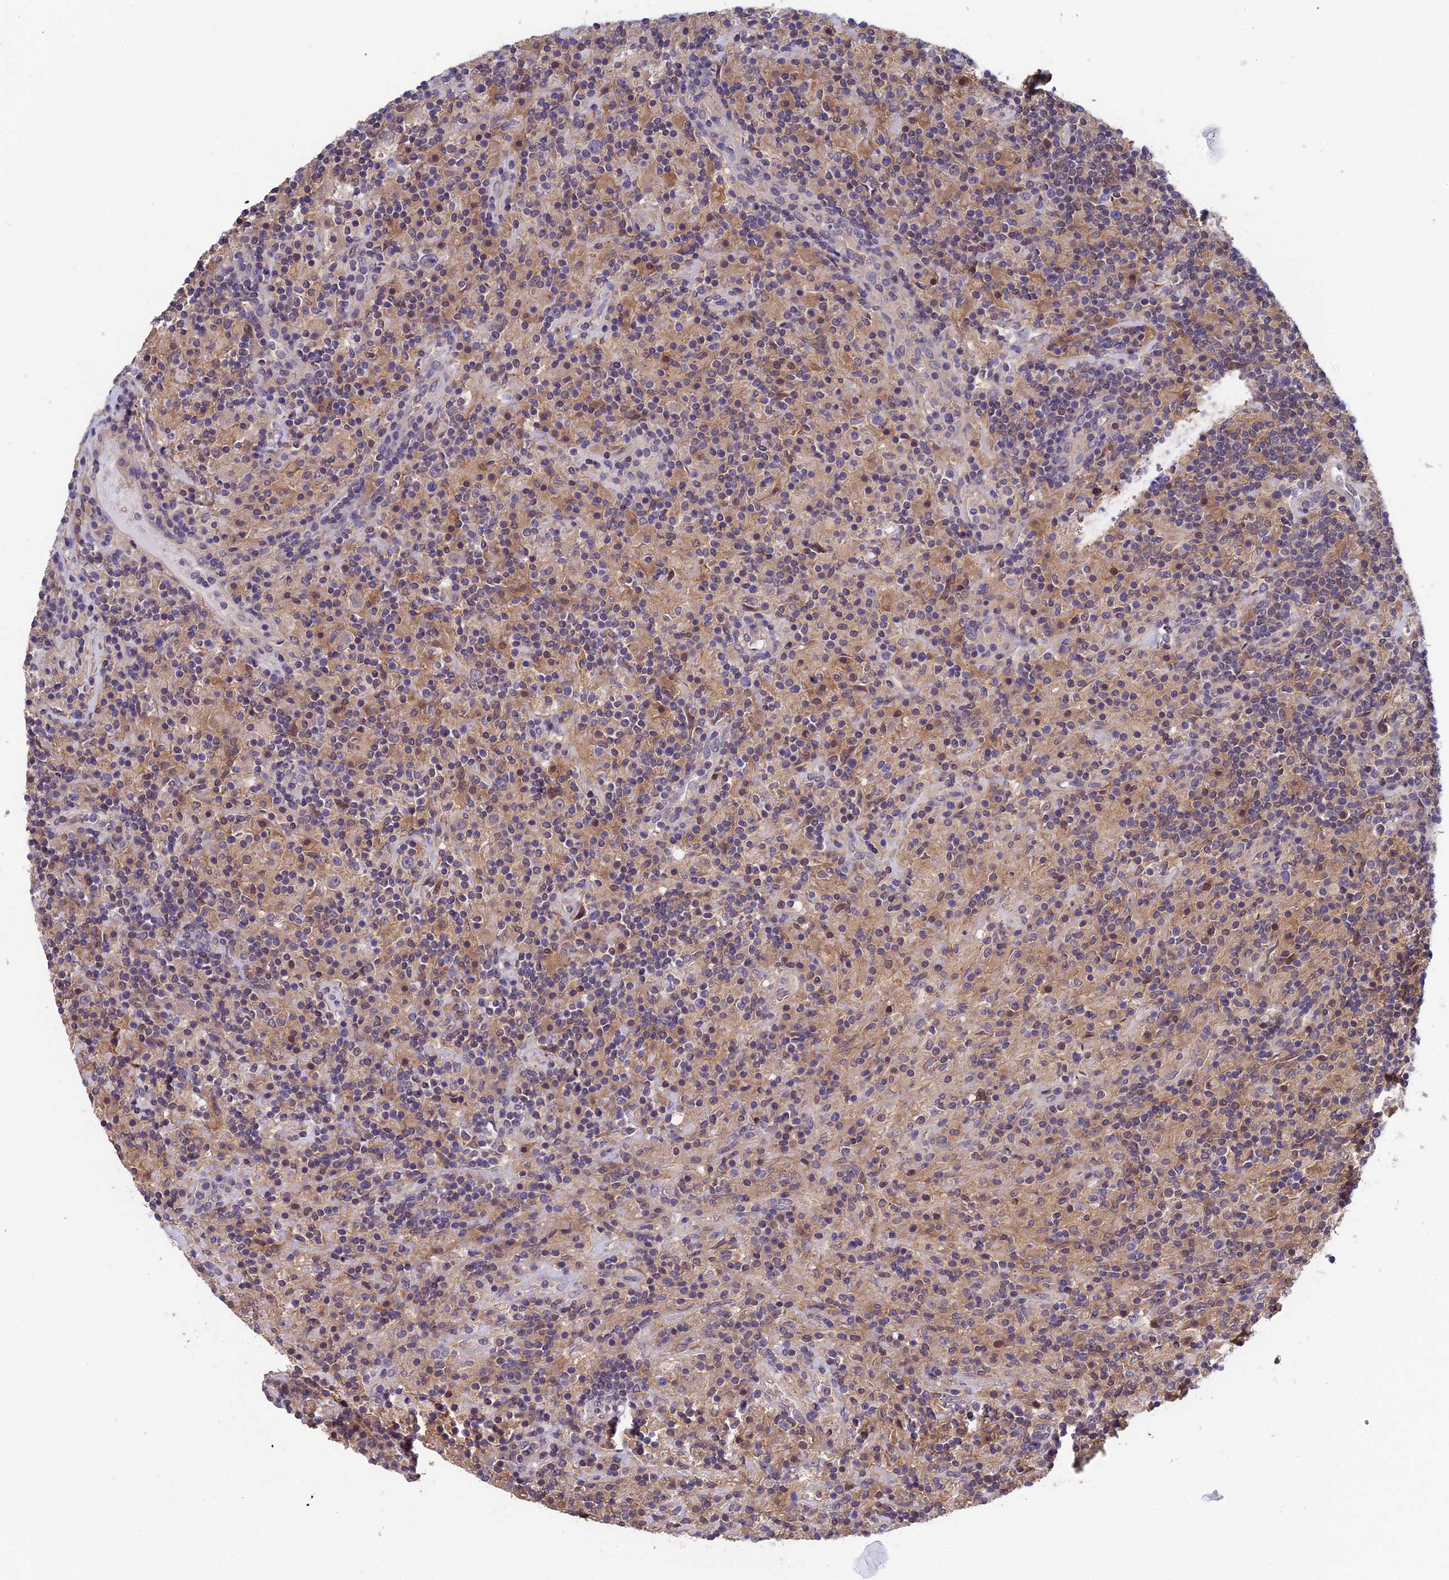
{"staining": {"intensity": "negative", "quantity": "none", "location": "none"}, "tissue": "lymphoma", "cell_type": "Tumor cells", "image_type": "cancer", "snomed": [{"axis": "morphology", "description": "Hodgkin's disease, NOS"}, {"axis": "topography", "description": "Lymph node"}], "caption": "Human Hodgkin's disease stained for a protein using IHC exhibits no positivity in tumor cells.", "gene": "LCMT1", "patient": {"sex": "male", "age": 70}}